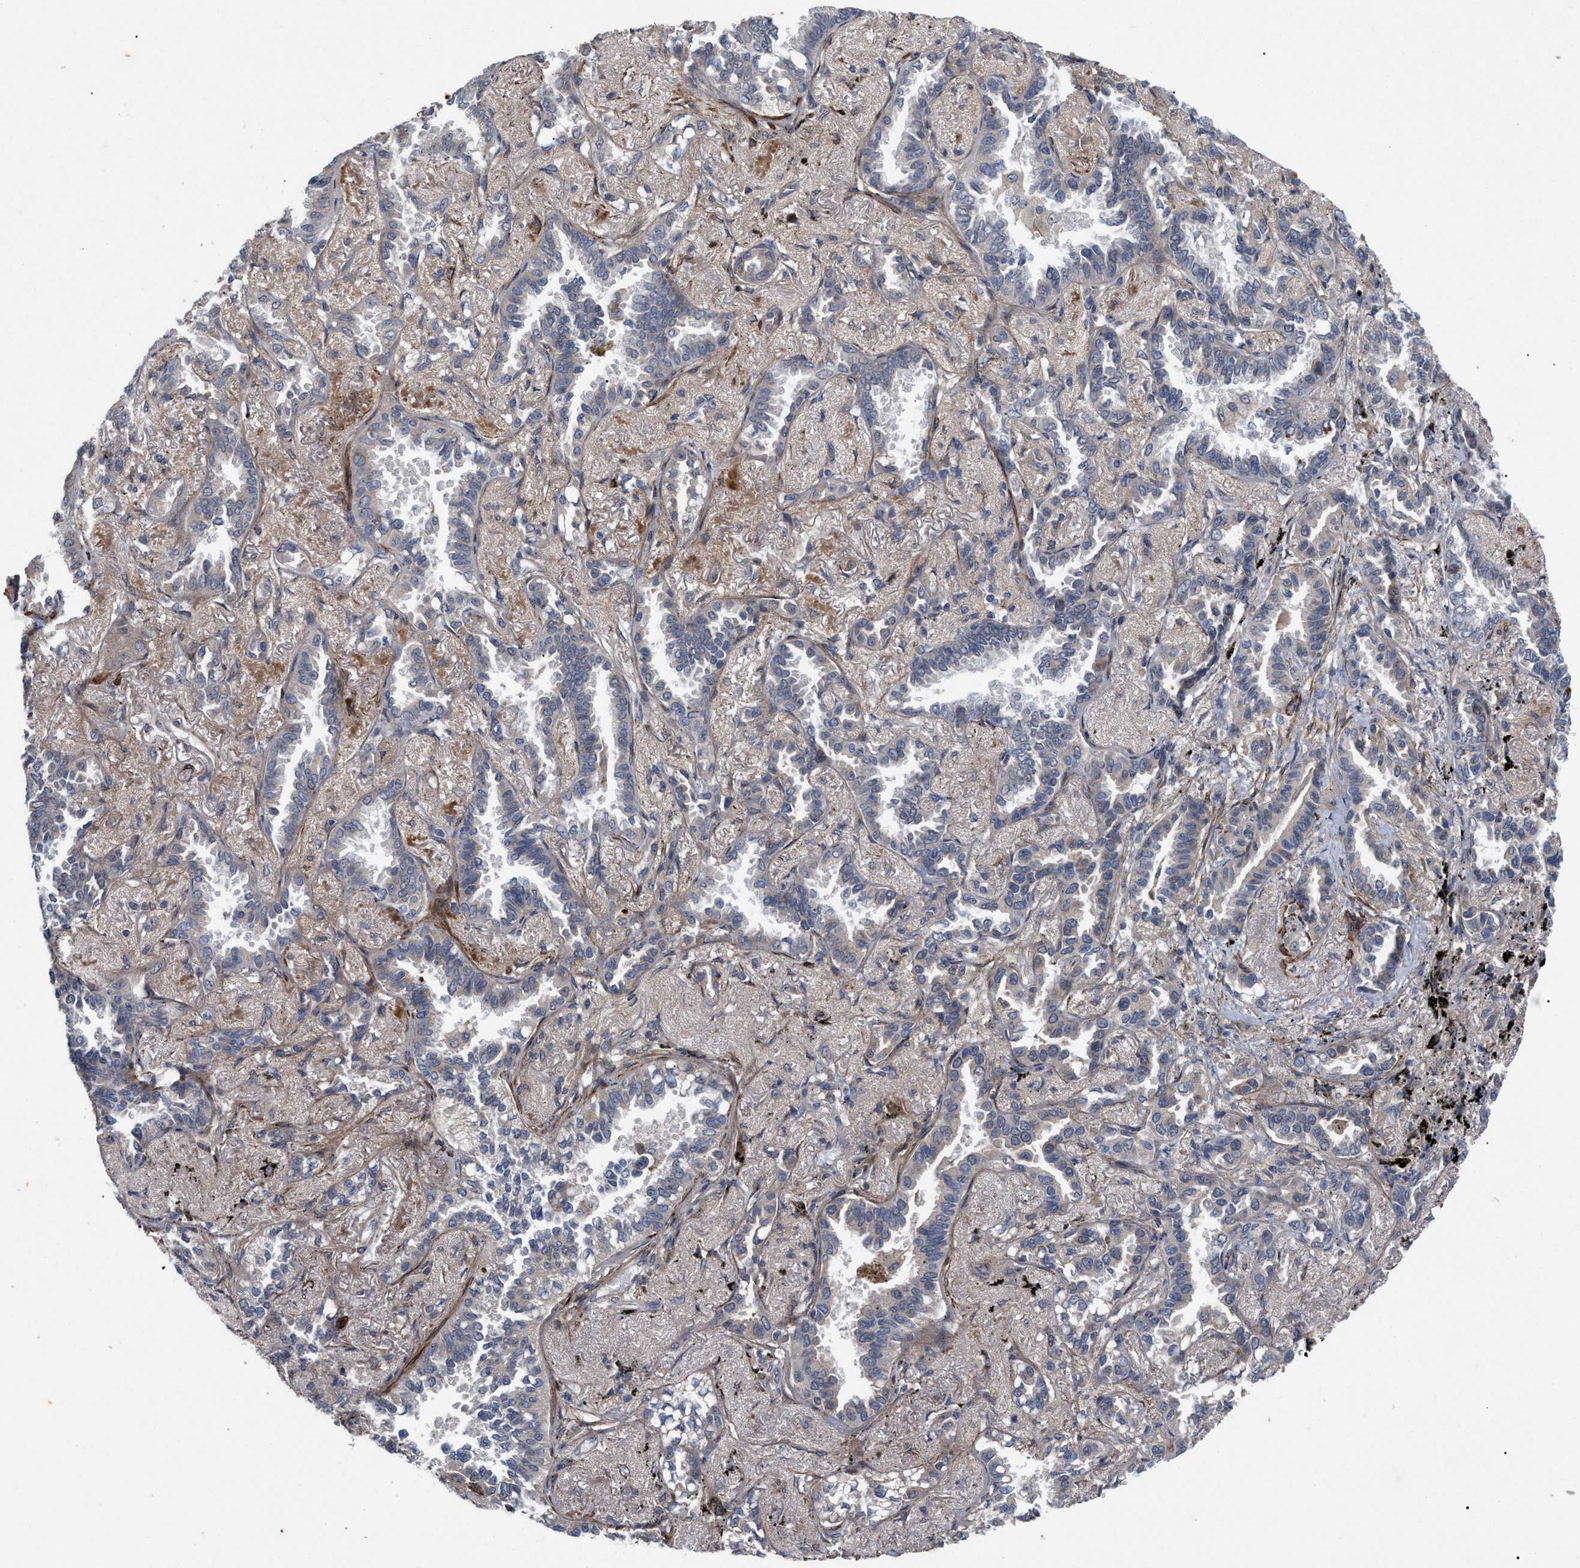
{"staining": {"intensity": "negative", "quantity": "none", "location": "none"}, "tissue": "lung cancer", "cell_type": "Tumor cells", "image_type": "cancer", "snomed": [{"axis": "morphology", "description": "Adenocarcinoma, NOS"}, {"axis": "topography", "description": "Lung"}], "caption": "High magnification brightfield microscopy of adenocarcinoma (lung) stained with DAB (3,3'-diaminobenzidine) (brown) and counterstained with hematoxylin (blue): tumor cells show no significant expression.", "gene": "ST6GALNAC6", "patient": {"sex": "male", "age": 59}}